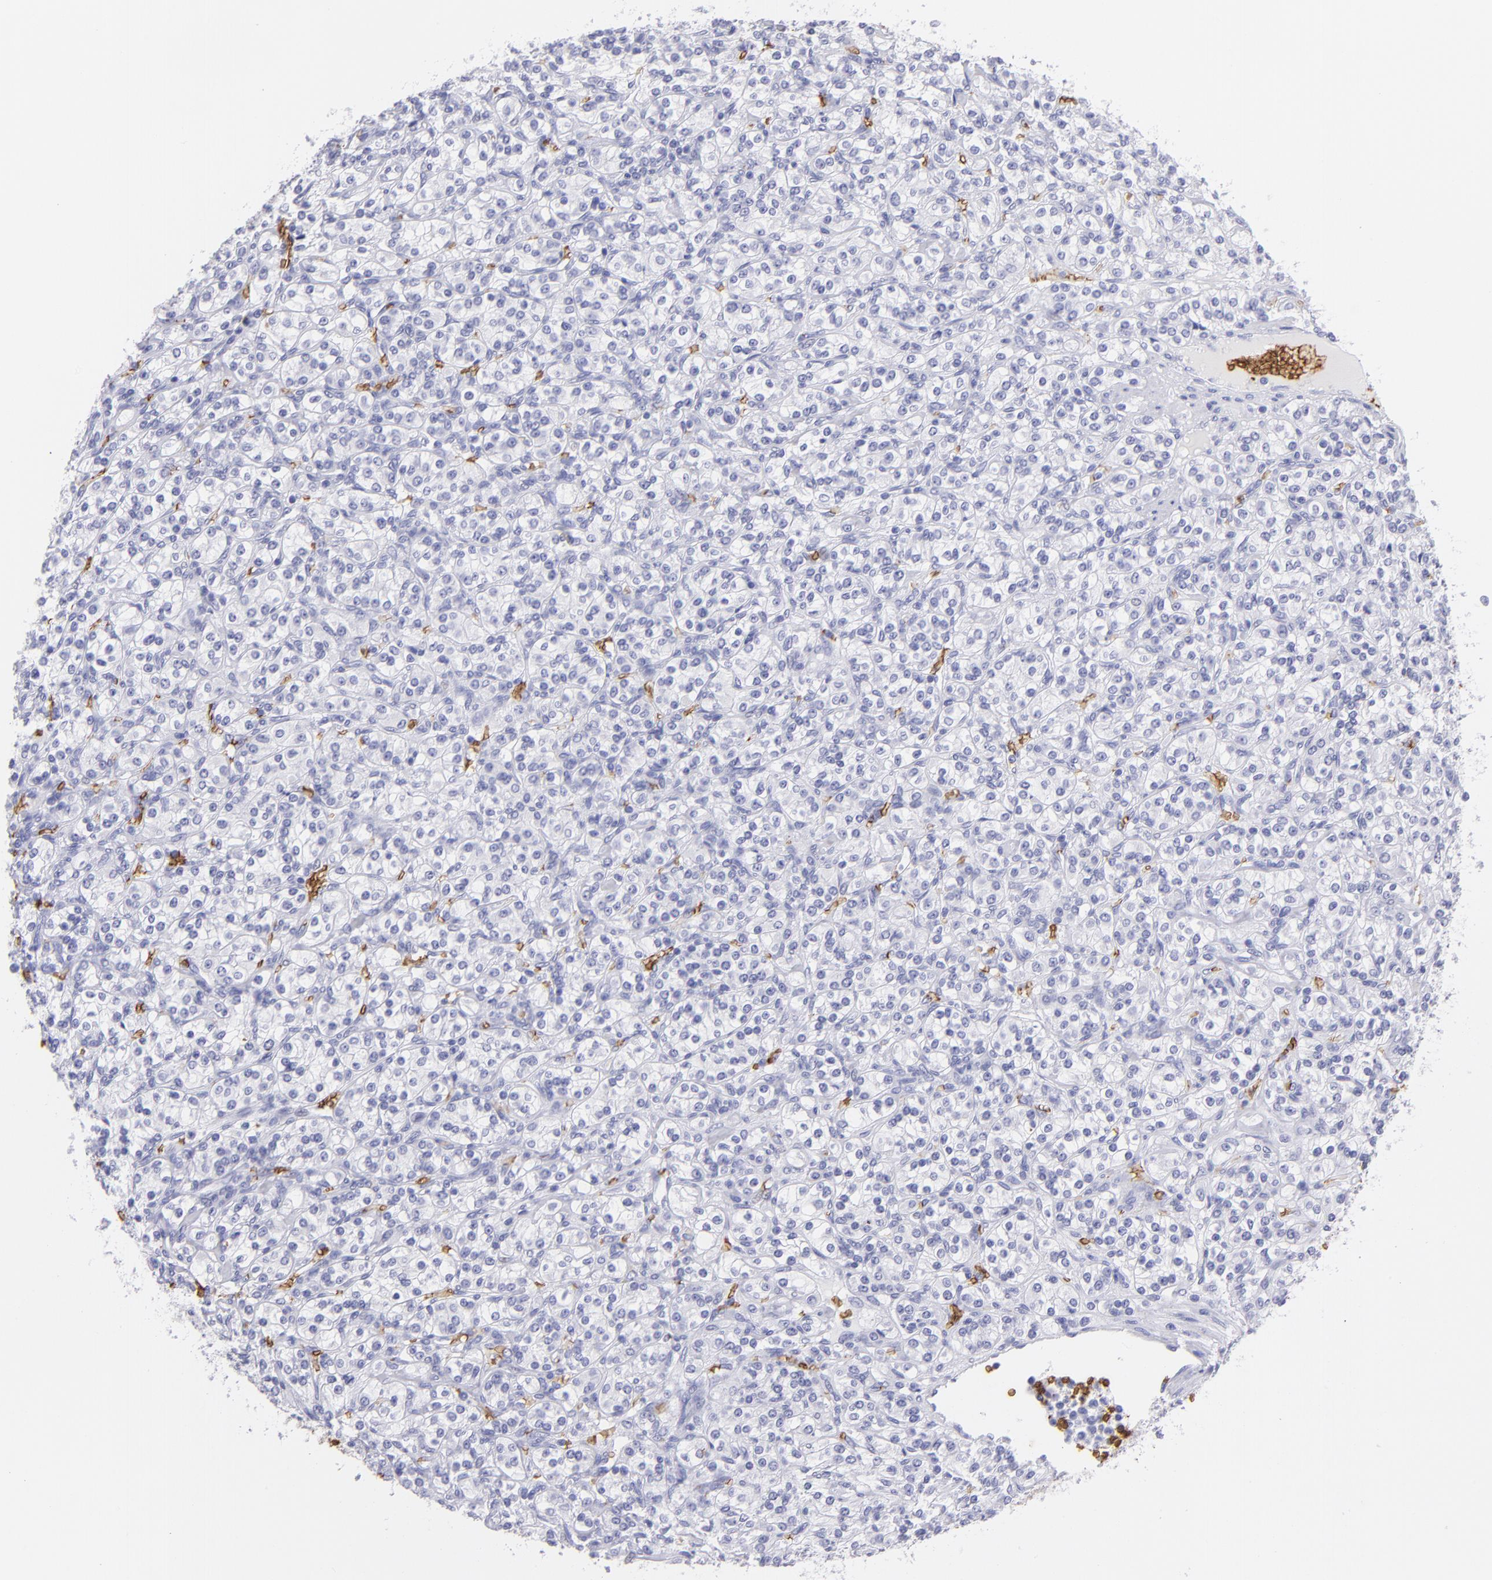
{"staining": {"intensity": "negative", "quantity": "none", "location": "none"}, "tissue": "renal cancer", "cell_type": "Tumor cells", "image_type": "cancer", "snomed": [{"axis": "morphology", "description": "Adenocarcinoma, NOS"}, {"axis": "topography", "description": "Kidney"}], "caption": "The image demonstrates no staining of tumor cells in renal adenocarcinoma.", "gene": "GYPA", "patient": {"sex": "male", "age": 77}}